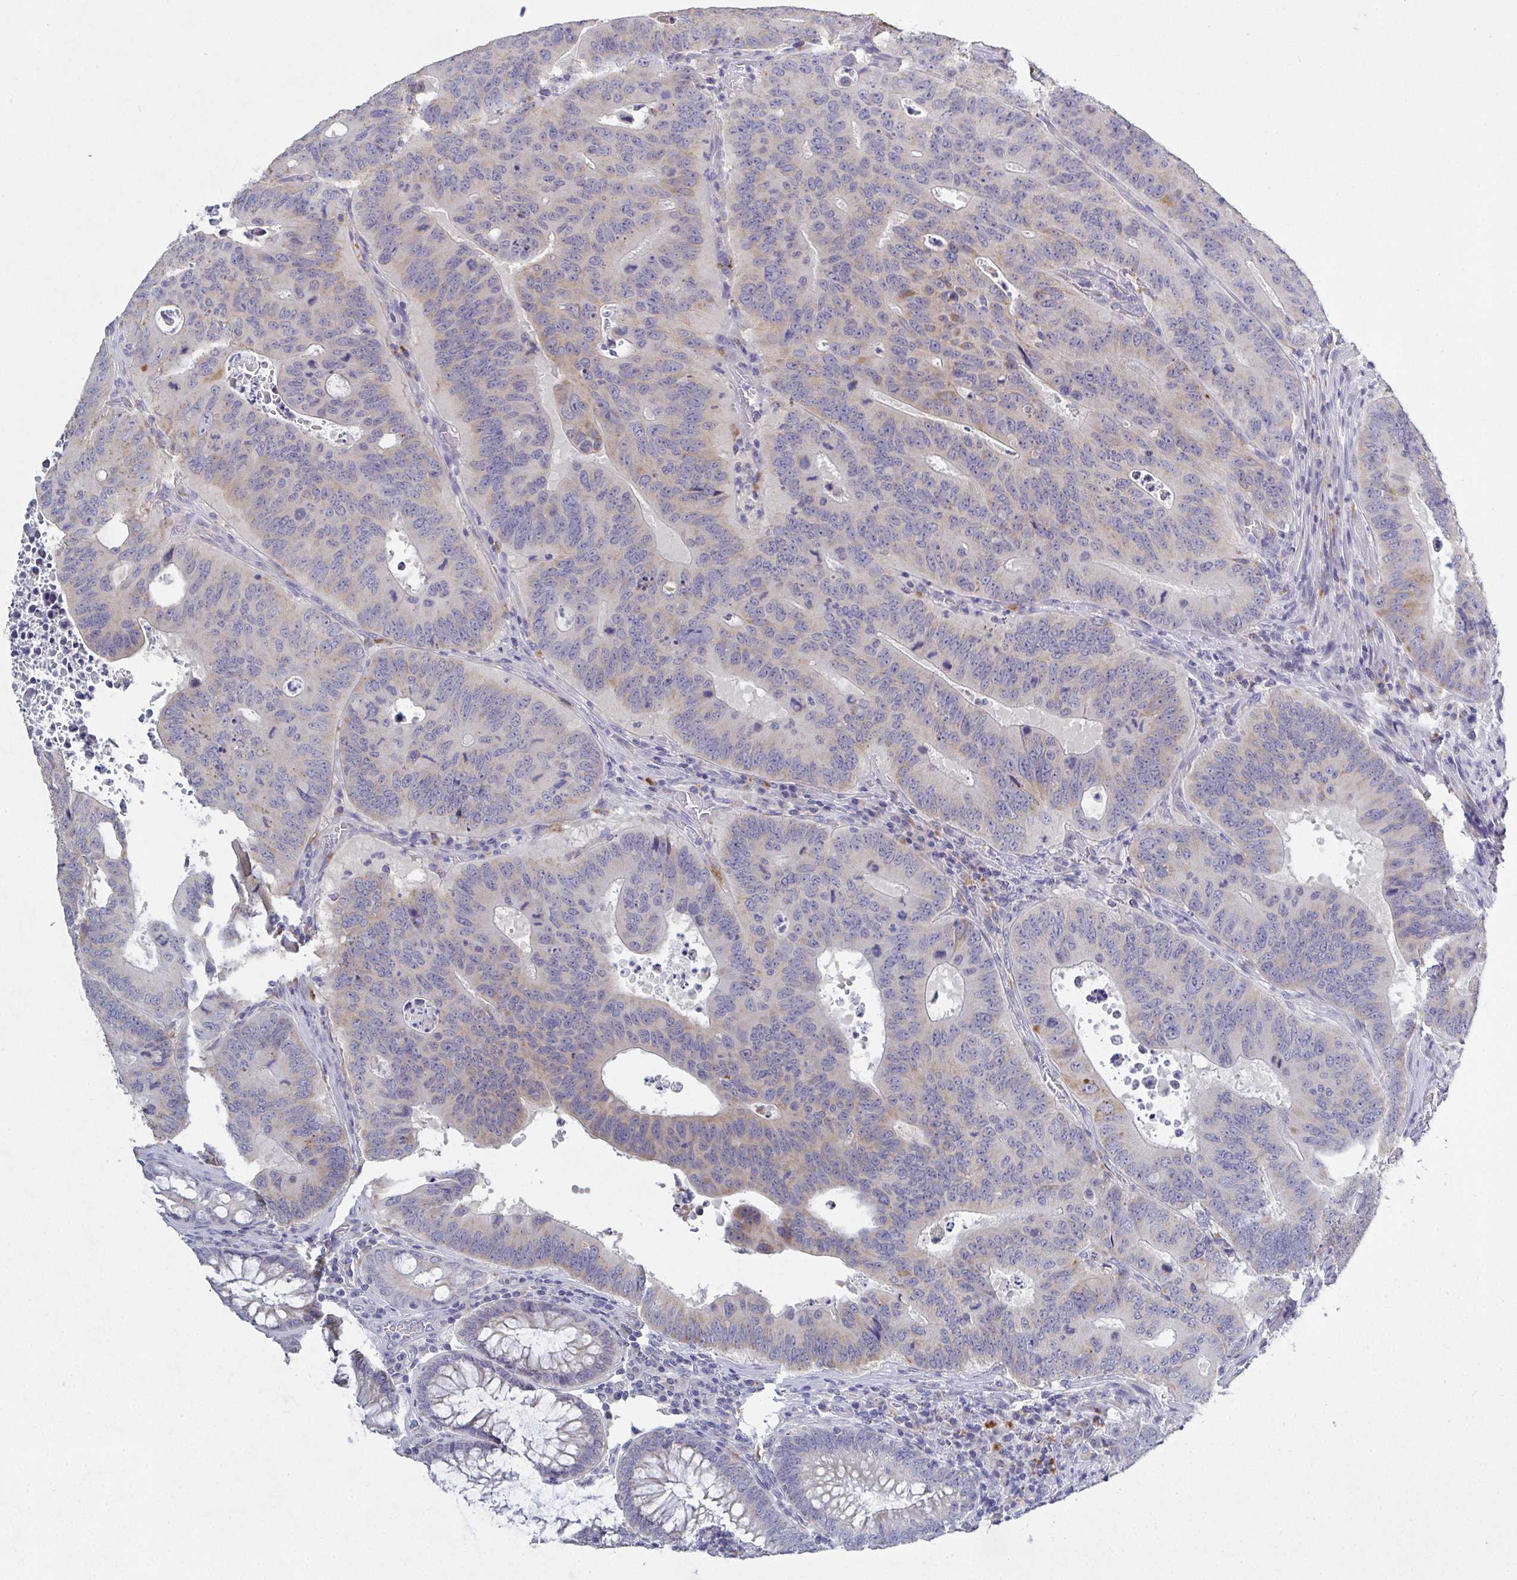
{"staining": {"intensity": "moderate", "quantity": "<25%", "location": "cytoplasmic/membranous"}, "tissue": "colorectal cancer", "cell_type": "Tumor cells", "image_type": "cancer", "snomed": [{"axis": "morphology", "description": "Adenocarcinoma, NOS"}, {"axis": "topography", "description": "Colon"}], "caption": "Approximately <25% of tumor cells in adenocarcinoma (colorectal) display moderate cytoplasmic/membranous protein staining as visualized by brown immunohistochemical staining.", "gene": "GALNT13", "patient": {"sex": "male", "age": 62}}